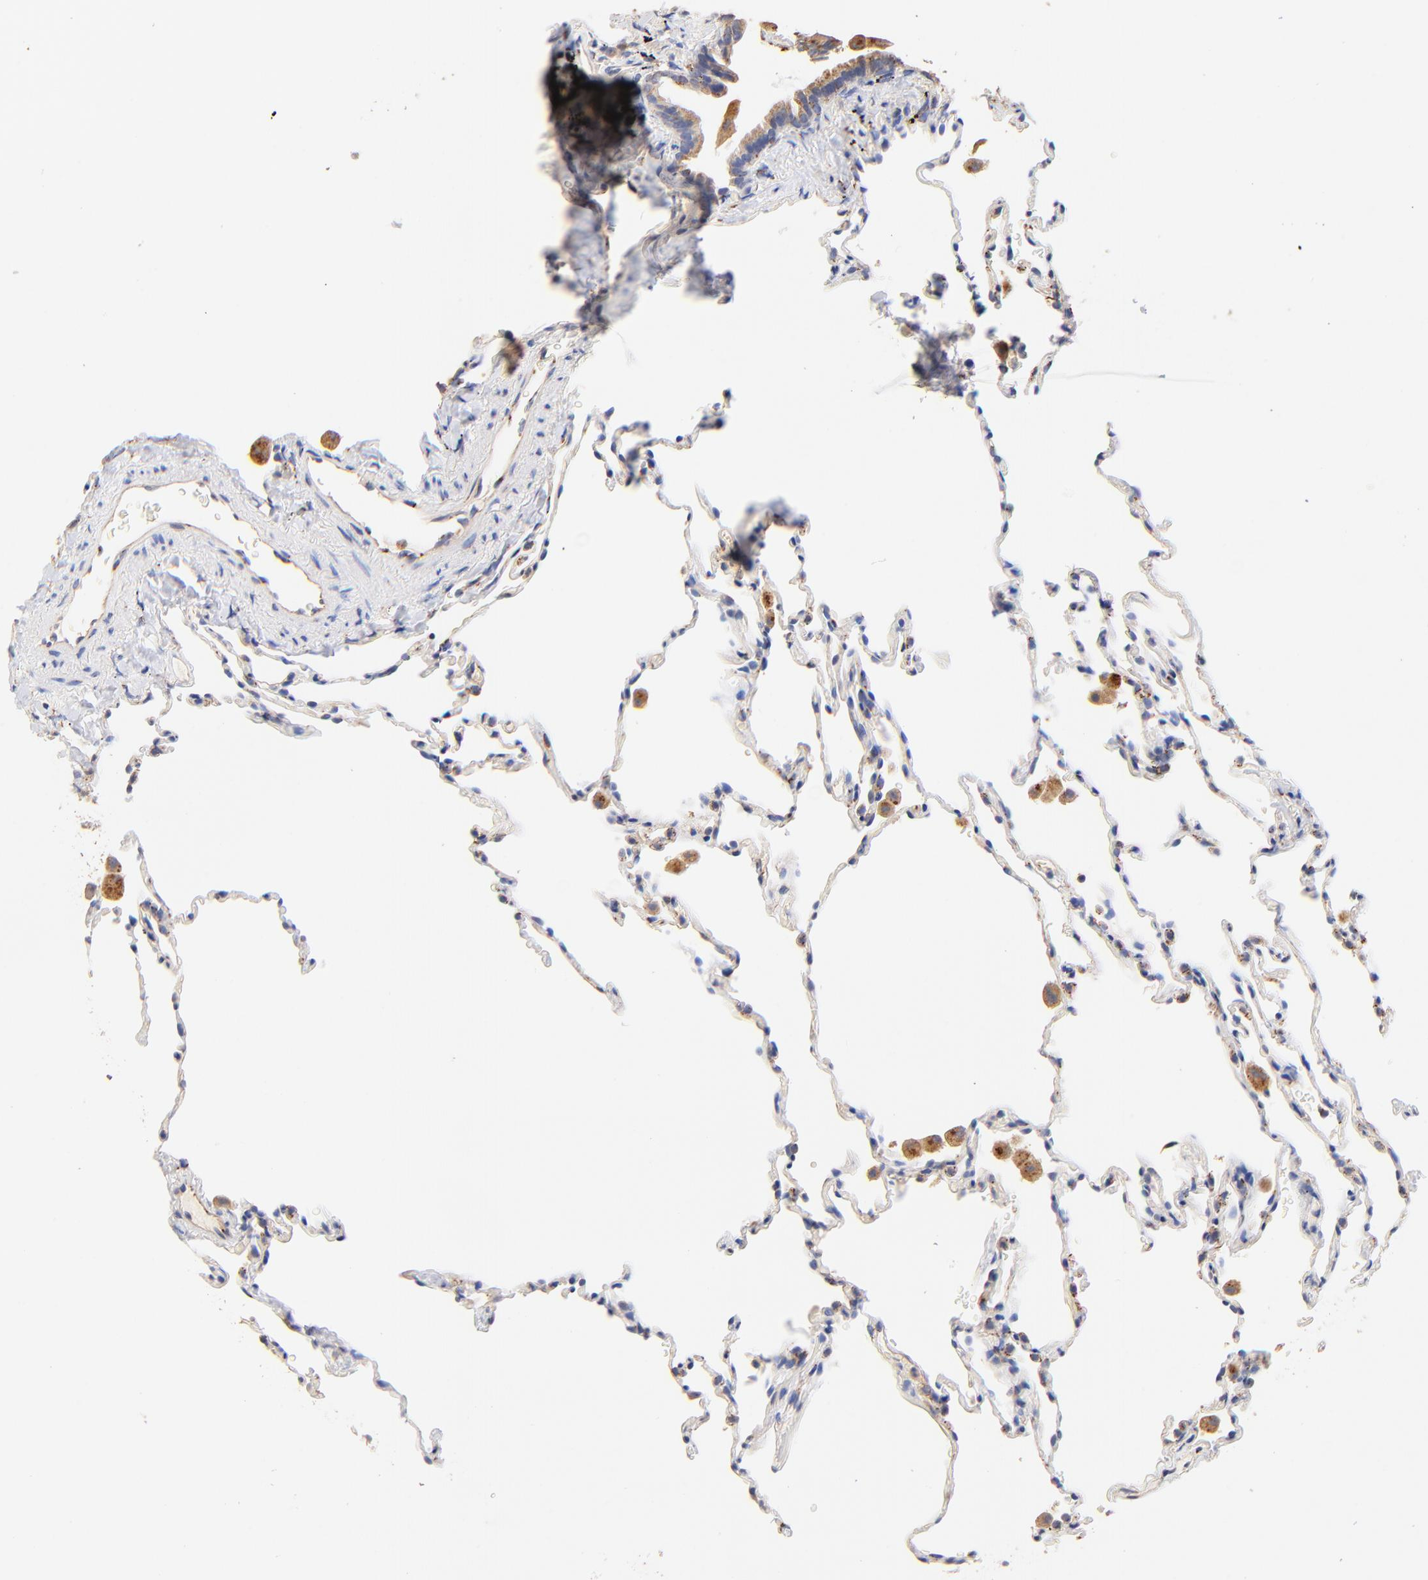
{"staining": {"intensity": "negative", "quantity": "none", "location": "none"}, "tissue": "lung", "cell_type": "Alveolar cells", "image_type": "normal", "snomed": [{"axis": "morphology", "description": "Normal tissue, NOS"}, {"axis": "morphology", "description": "Soft tissue tumor metastatic"}, {"axis": "topography", "description": "Lung"}], "caption": "The histopathology image shows no staining of alveolar cells in normal lung. (DAB (3,3'-diaminobenzidine) immunohistochemistry (IHC) with hematoxylin counter stain).", "gene": "FMNL3", "patient": {"sex": "male", "age": 59}}